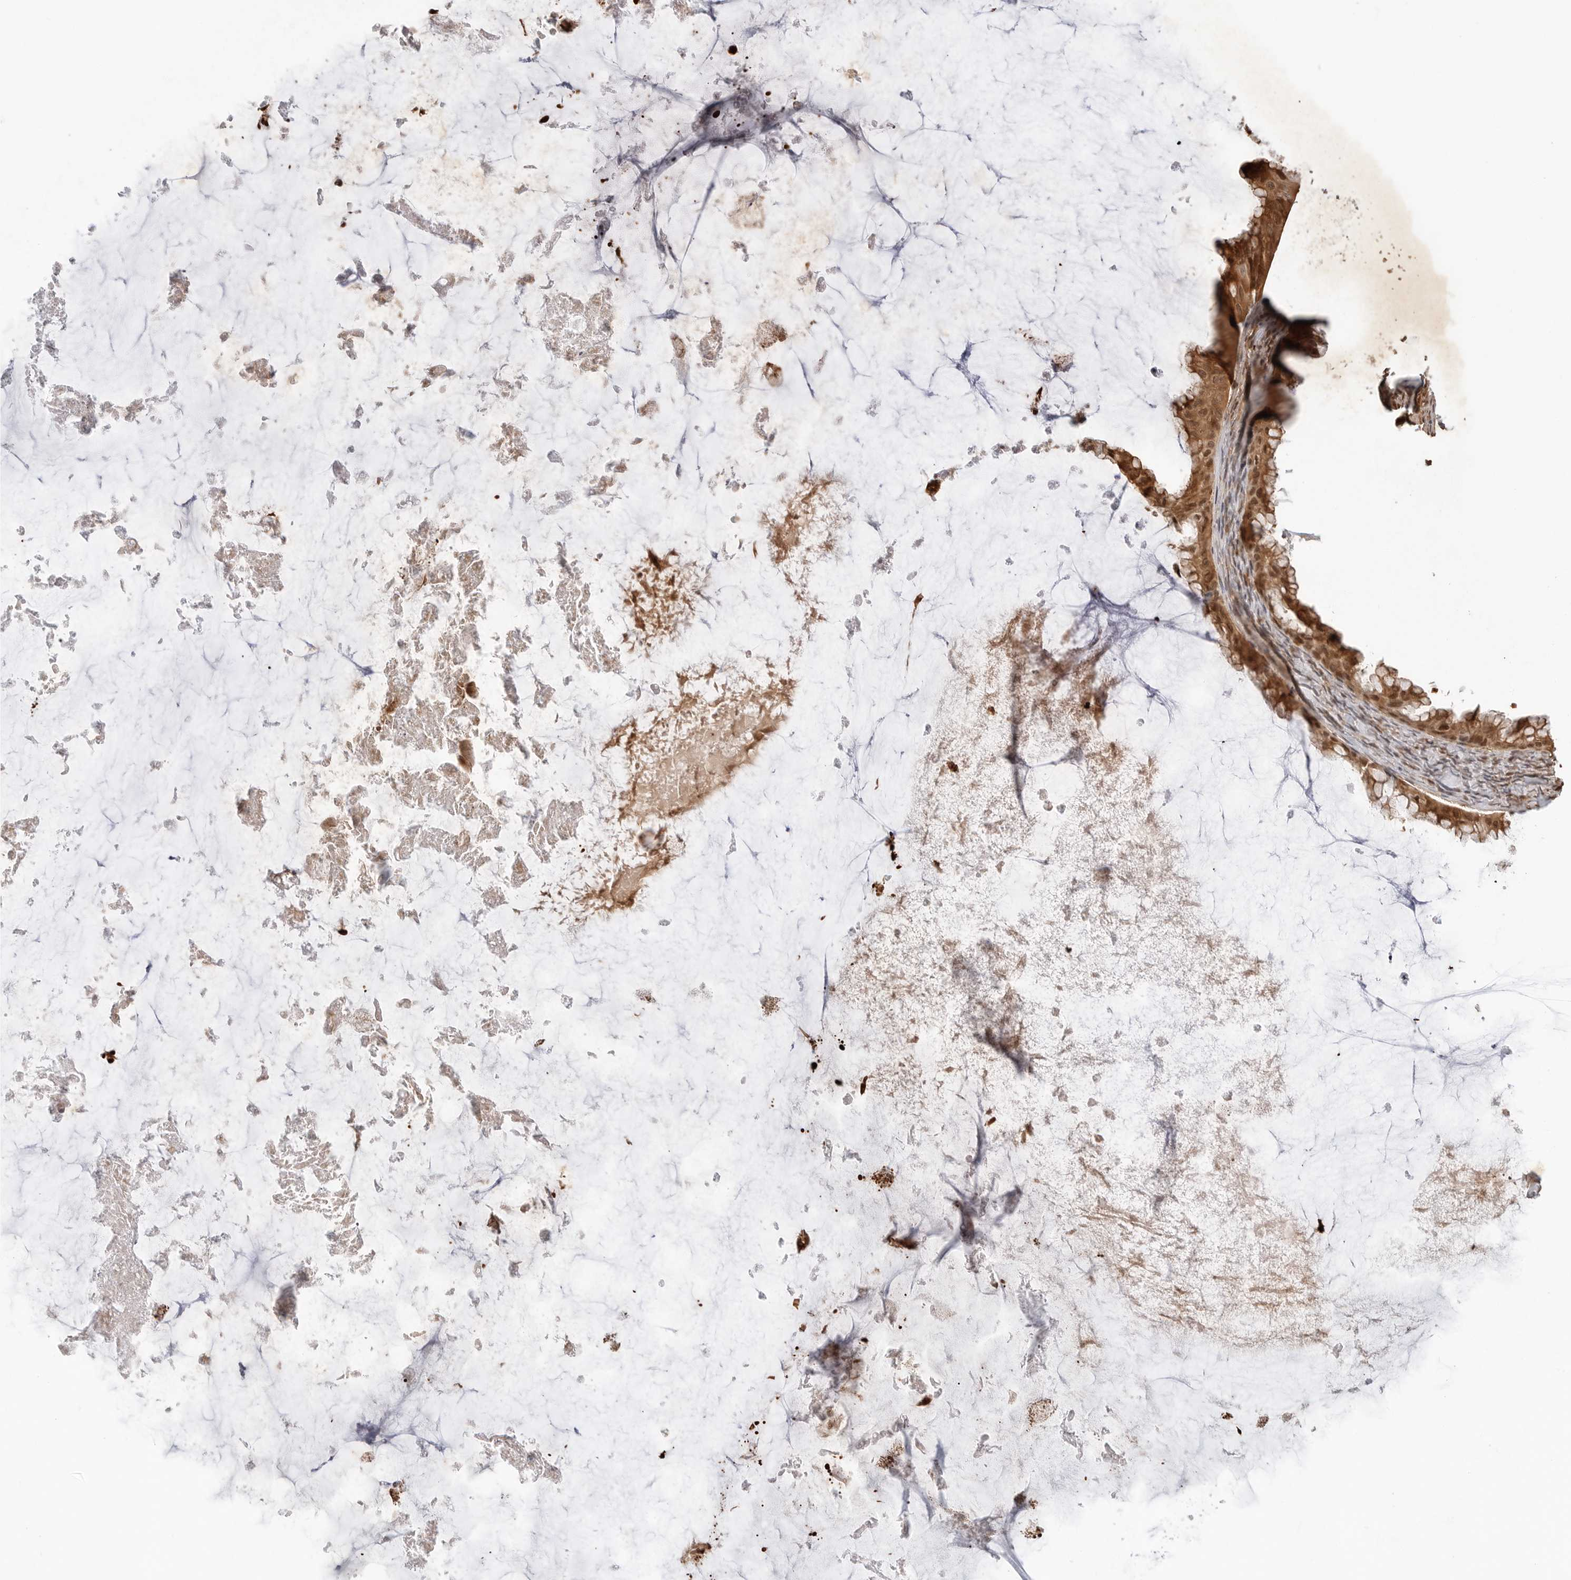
{"staining": {"intensity": "strong", "quantity": ">75%", "location": "cytoplasmic/membranous,nuclear"}, "tissue": "ovarian cancer", "cell_type": "Tumor cells", "image_type": "cancer", "snomed": [{"axis": "morphology", "description": "Cystadenocarcinoma, mucinous, NOS"}, {"axis": "topography", "description": "Ovary"}], "caption": "Protein analysis of mucinous cystadenocarcinoma (ovarian) tissue demonstrates strong cytoplasmic/membranous and nuclear positivity in approximately >75% of tumor cells.", "gene": "TIPRL", "patient": {"sex": "female", "age": 61}}